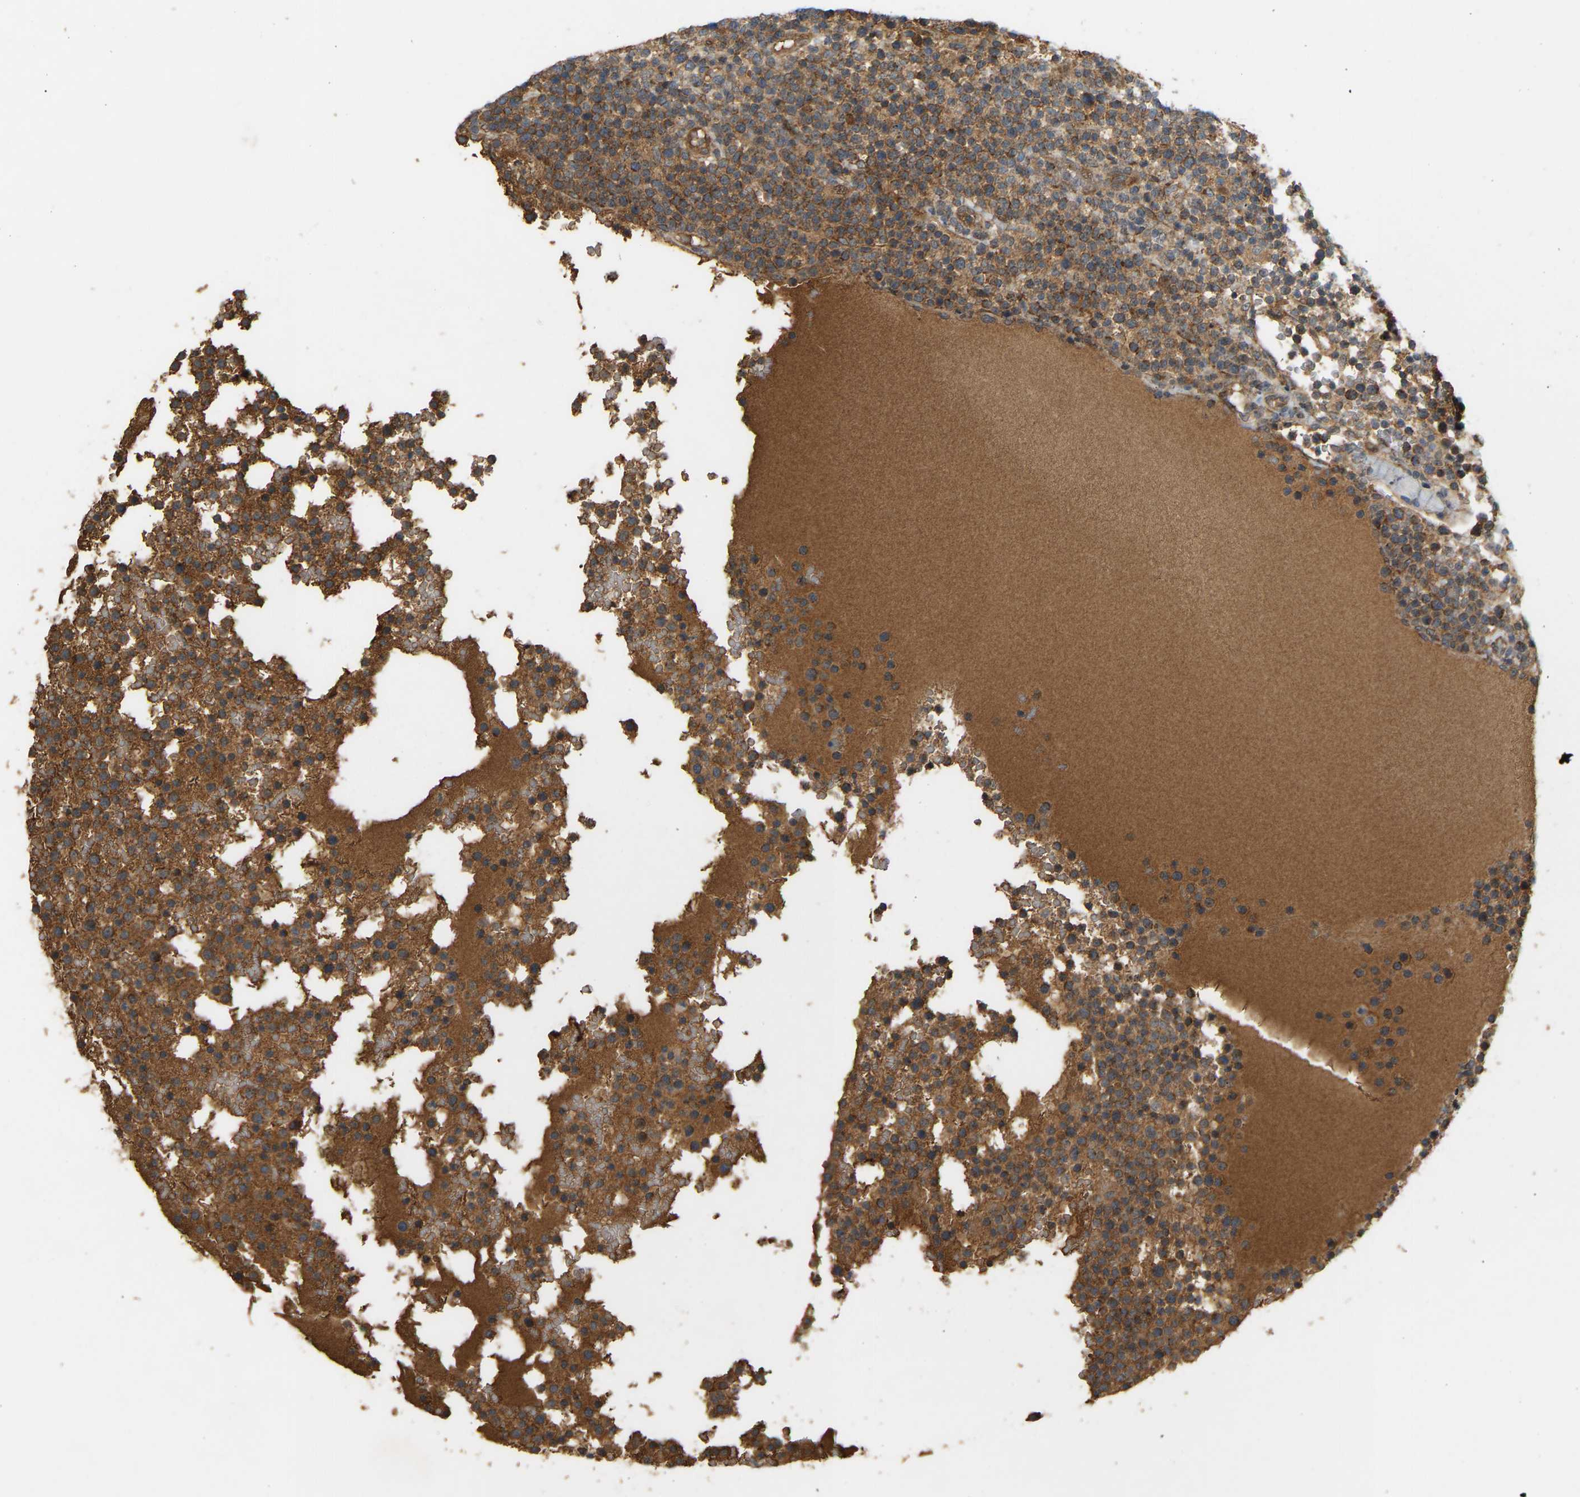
{"staining": {"intensity": "moderate", "quantity": ">75%", "location": "cytoplasmic/membranous"}, "tissue": "lymphoma", "cell_type": "Tumor cells", "image_type": "cancer", "snomed": [{"axis": "morphology", "description": "Malignant lymphoma, non-Hodgkin's type, High grade"}, {"axis": "topography", "description": "Lymph node"}], "caption": "Protein positivity by IHC demonstrates moderate cytoplasmic/membranous staining in approximately >75% of tumor cells in malignant lymphoma, non-Hodgkin's type (high-grade). The staining is performed using DAB brown chromogen to label protein expression. The nuclei are counter-stained blue using hematoxylin.", "gene": "PTCD1", "patient": {"sex": "male", "age": 61}}